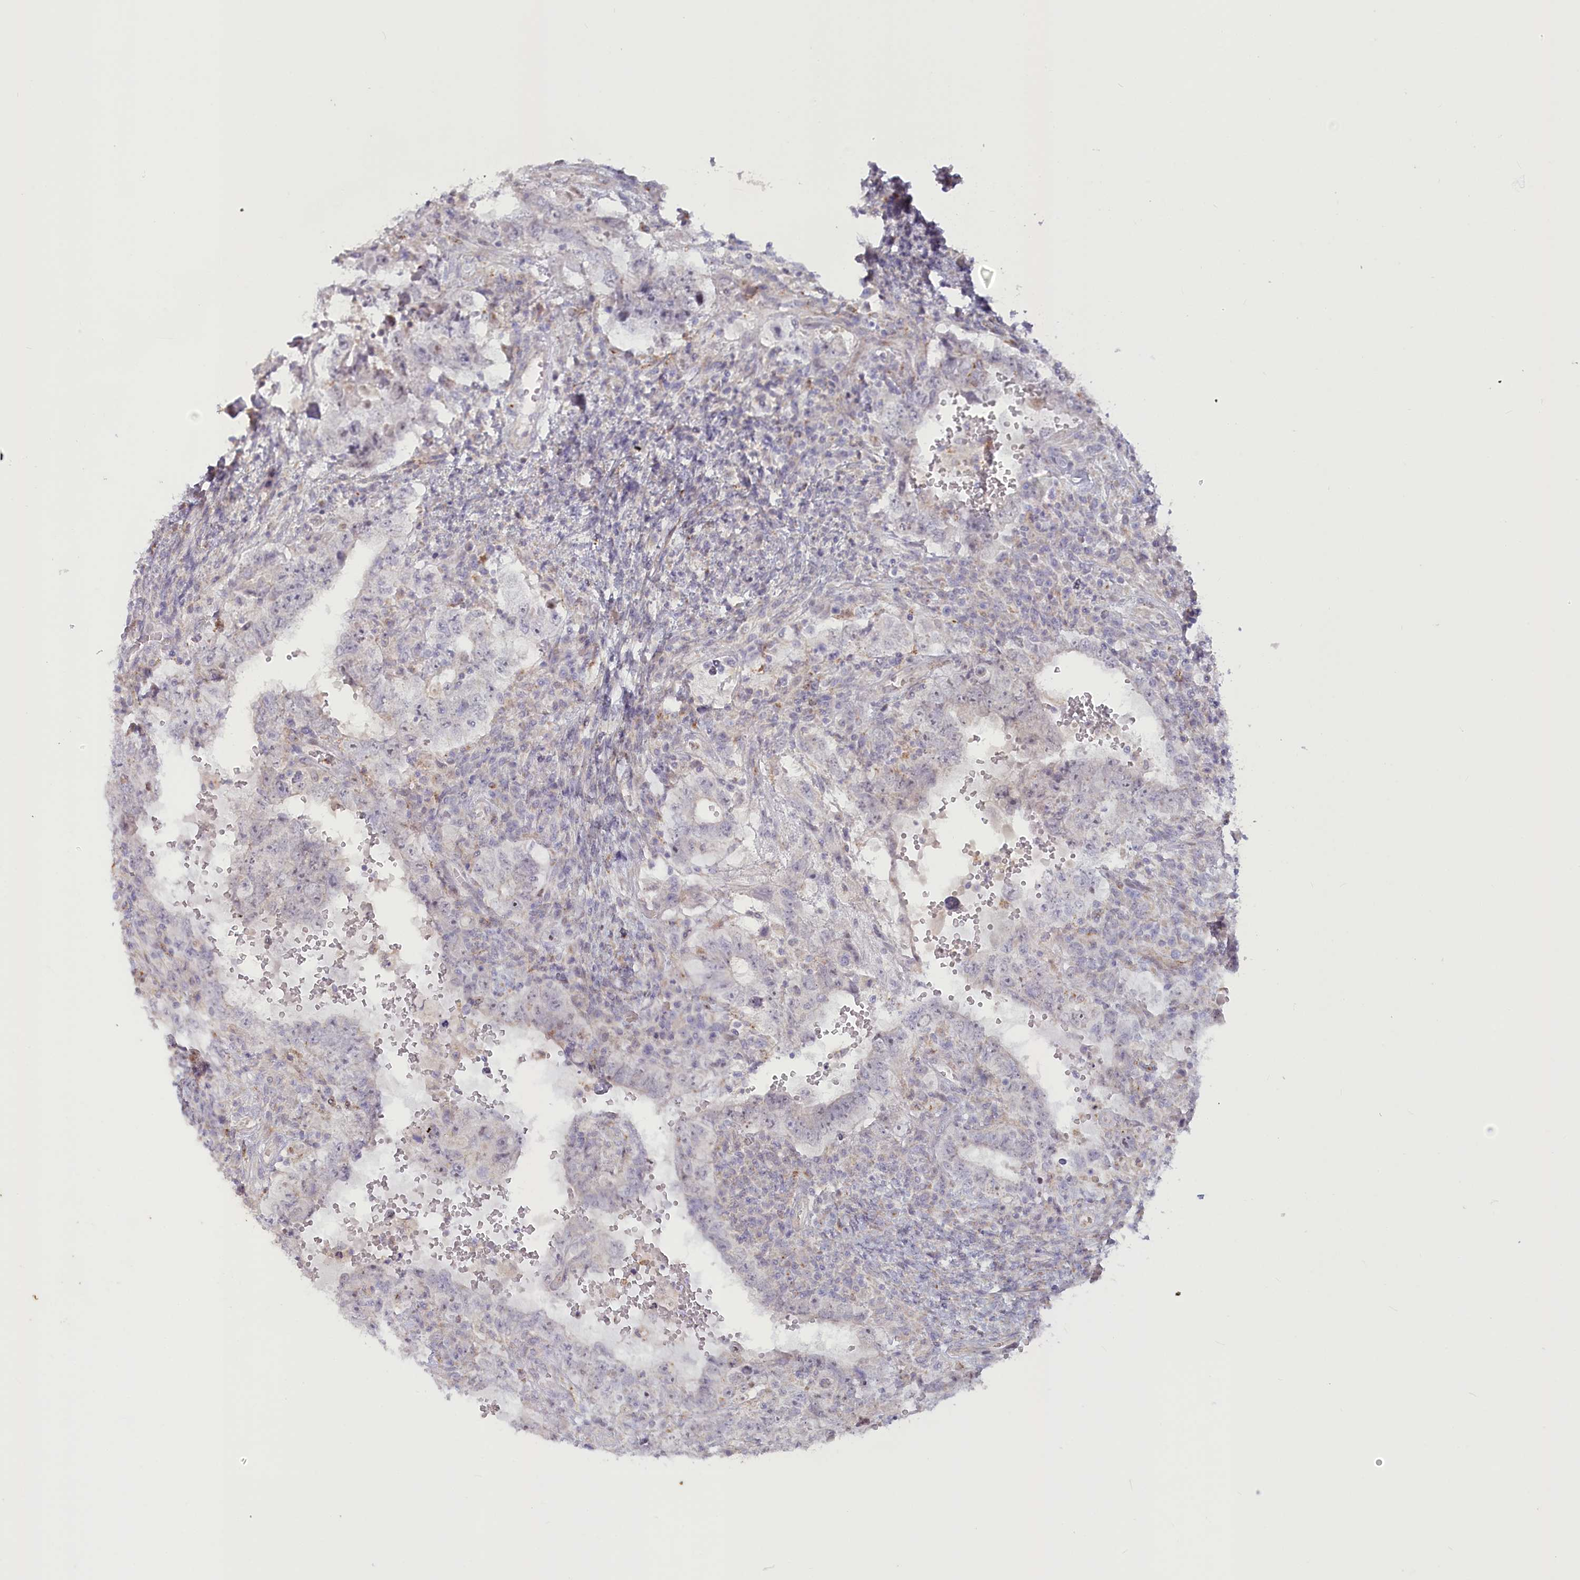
{"staining": {"intensity": "negative", "quantity": "none", "location": "none"}, "tissue": "testis cancer", "cell_type": "Tumor cells", "image_type": "cancer", "snomed": [{"axis": "morphology", "description": "Carcinoma, Embryonal, NOS"}, {"axis": "topography", "description": "Testis"}], "caption": "A histopathology image of human embryonal carcinoma (testis) is negative for staining in tumor cells.", "gene": "MTG1", "patient": {"sex": "male", "age": 26}}